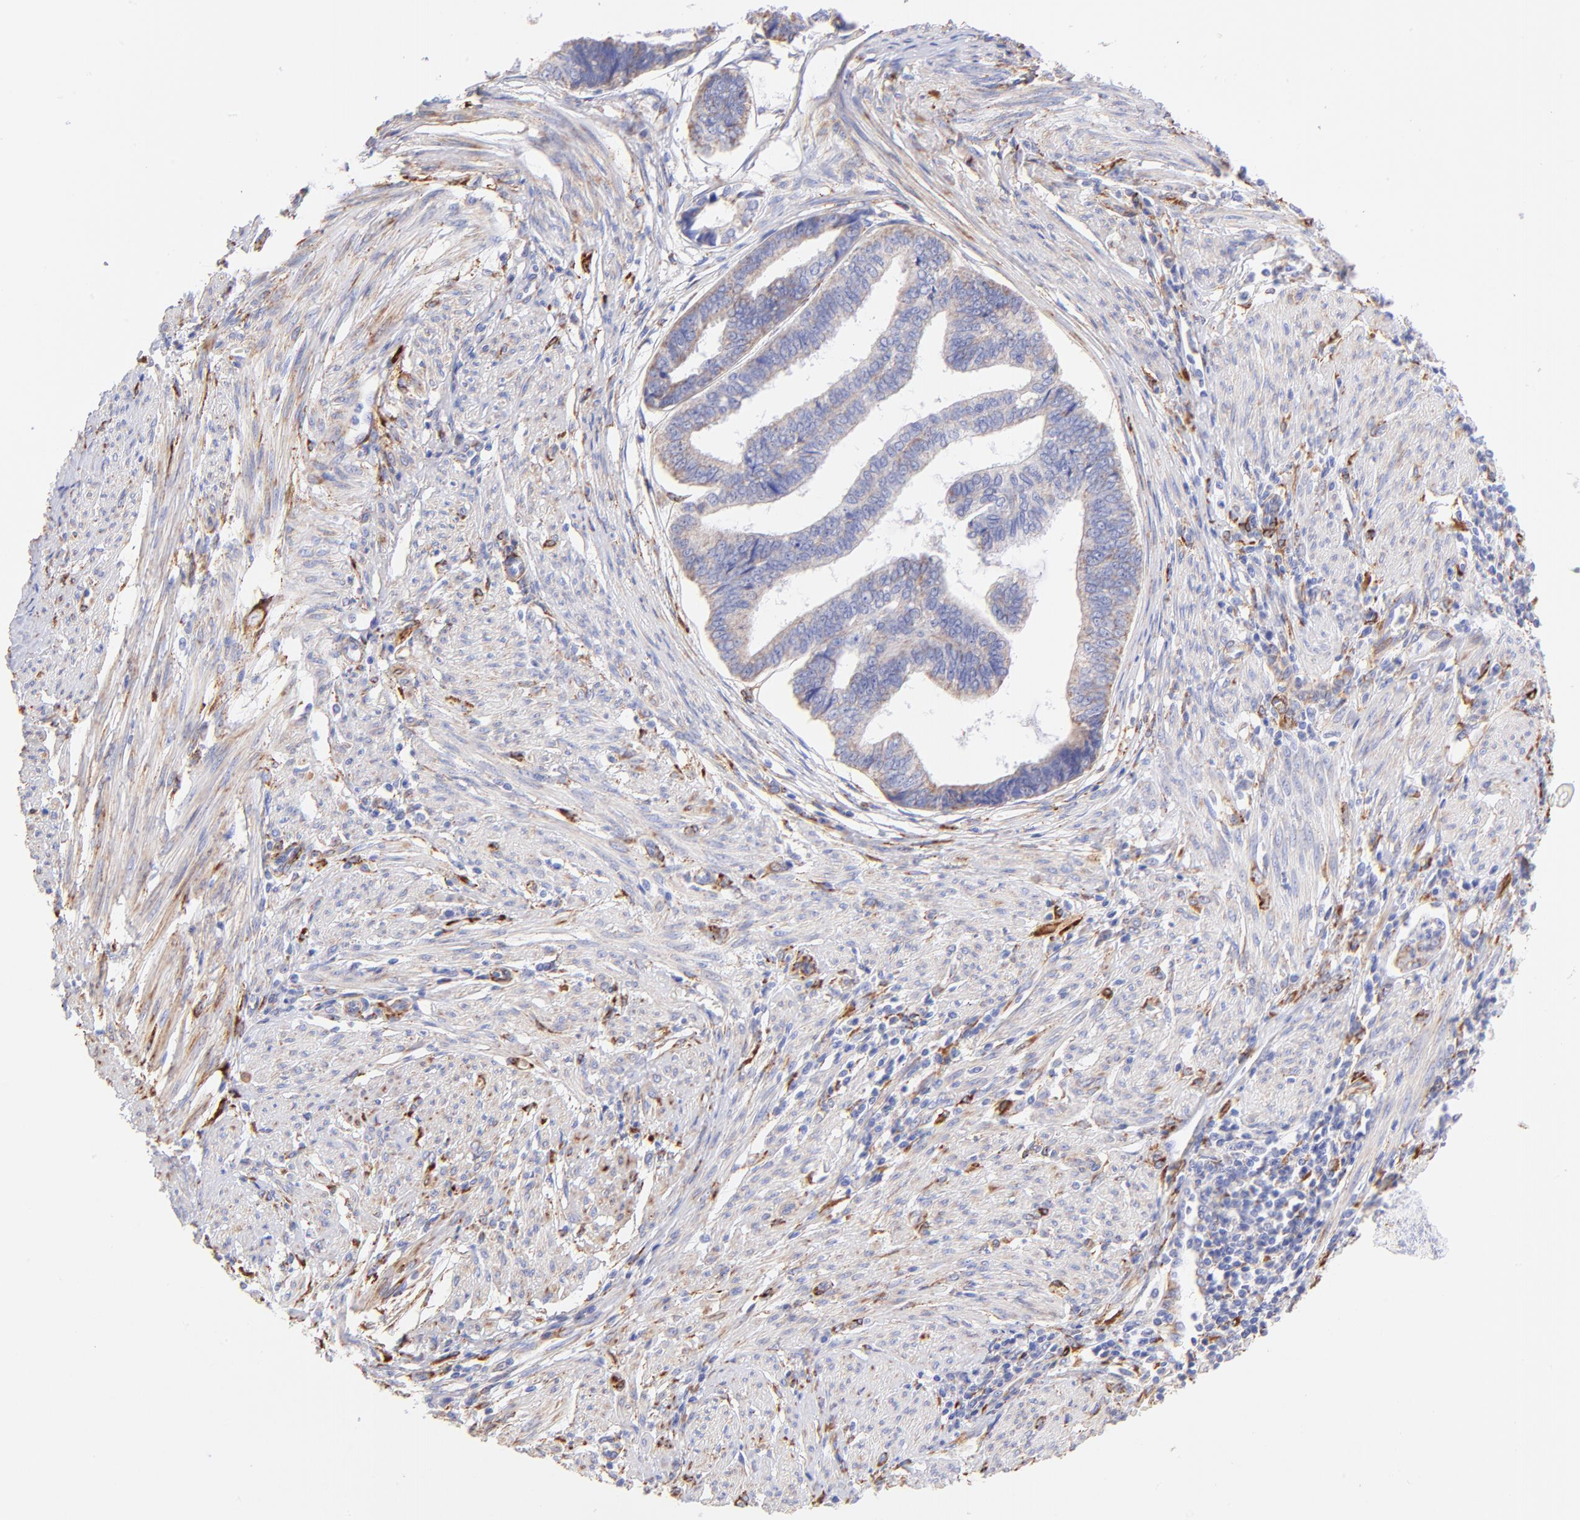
{"staining": {"intensity": "weak", "quantity": ">75%", "location": "cytoplasmic/membranous"}, "tissue": "endometrial cancer", "cell_type": "Tumor cells", "image_type": "cancer", "snomed": [{"axis": "morphology", "description": "Adenocarcinoma, NOS"}, {"axis": "topography", "description": "Endometrium"}], "caption": "Endometrial cancer stained with DAB (3,3'-diaminobenzidine) immunohistochemistry (IHC) shows low levels of weak cytoplasmic/membranous staining in about >75% of tumor cells. (DAB (3,3'-diaminobenzidine) IHC, brown staining for protein, blue staining for nuclei).", "gene": "SPARC", "patient": {"sex": "female", "age": 75}}